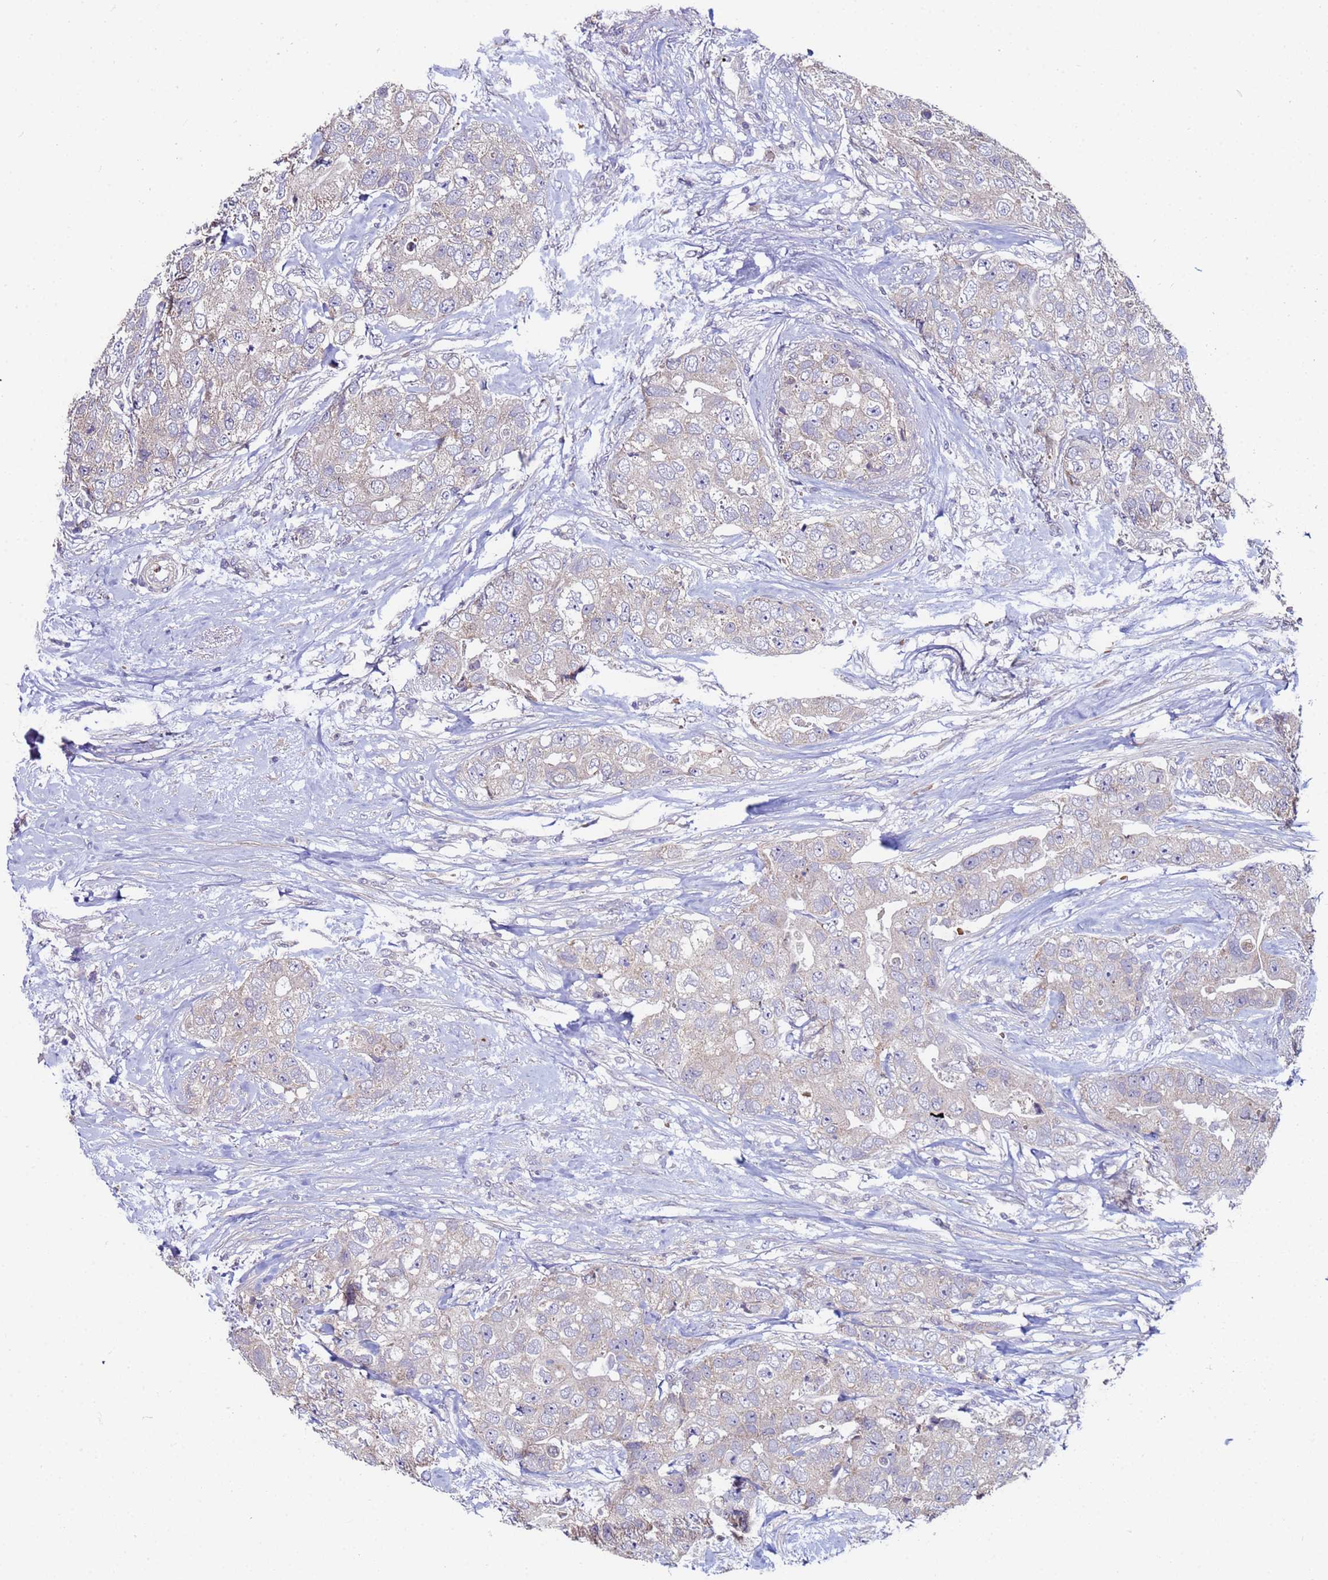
{"staining": {"intensity": "negative", "quantity": "none", "location": "none"}, "tissue": "breast cancer", "cell_type": "Tumor cells", "image_type": "cancer", "snomed": [{"axis": "morphology", "description": "Duct carcinoma"}, {"axis": "topography", "description": "Breast"}], "caption": "This histopathology image is of breast cancer stained with immunohistochemistry (IHC) to label a protein in brown with the nuclei are counter-stained blue. There is no staining in tumor cells. (DAB (3,3'-diaminobenzidine) IHC with hematoxylin counter stain).", "gene": "CLHC1", "patient": {"sex": "female", "age": 62}}